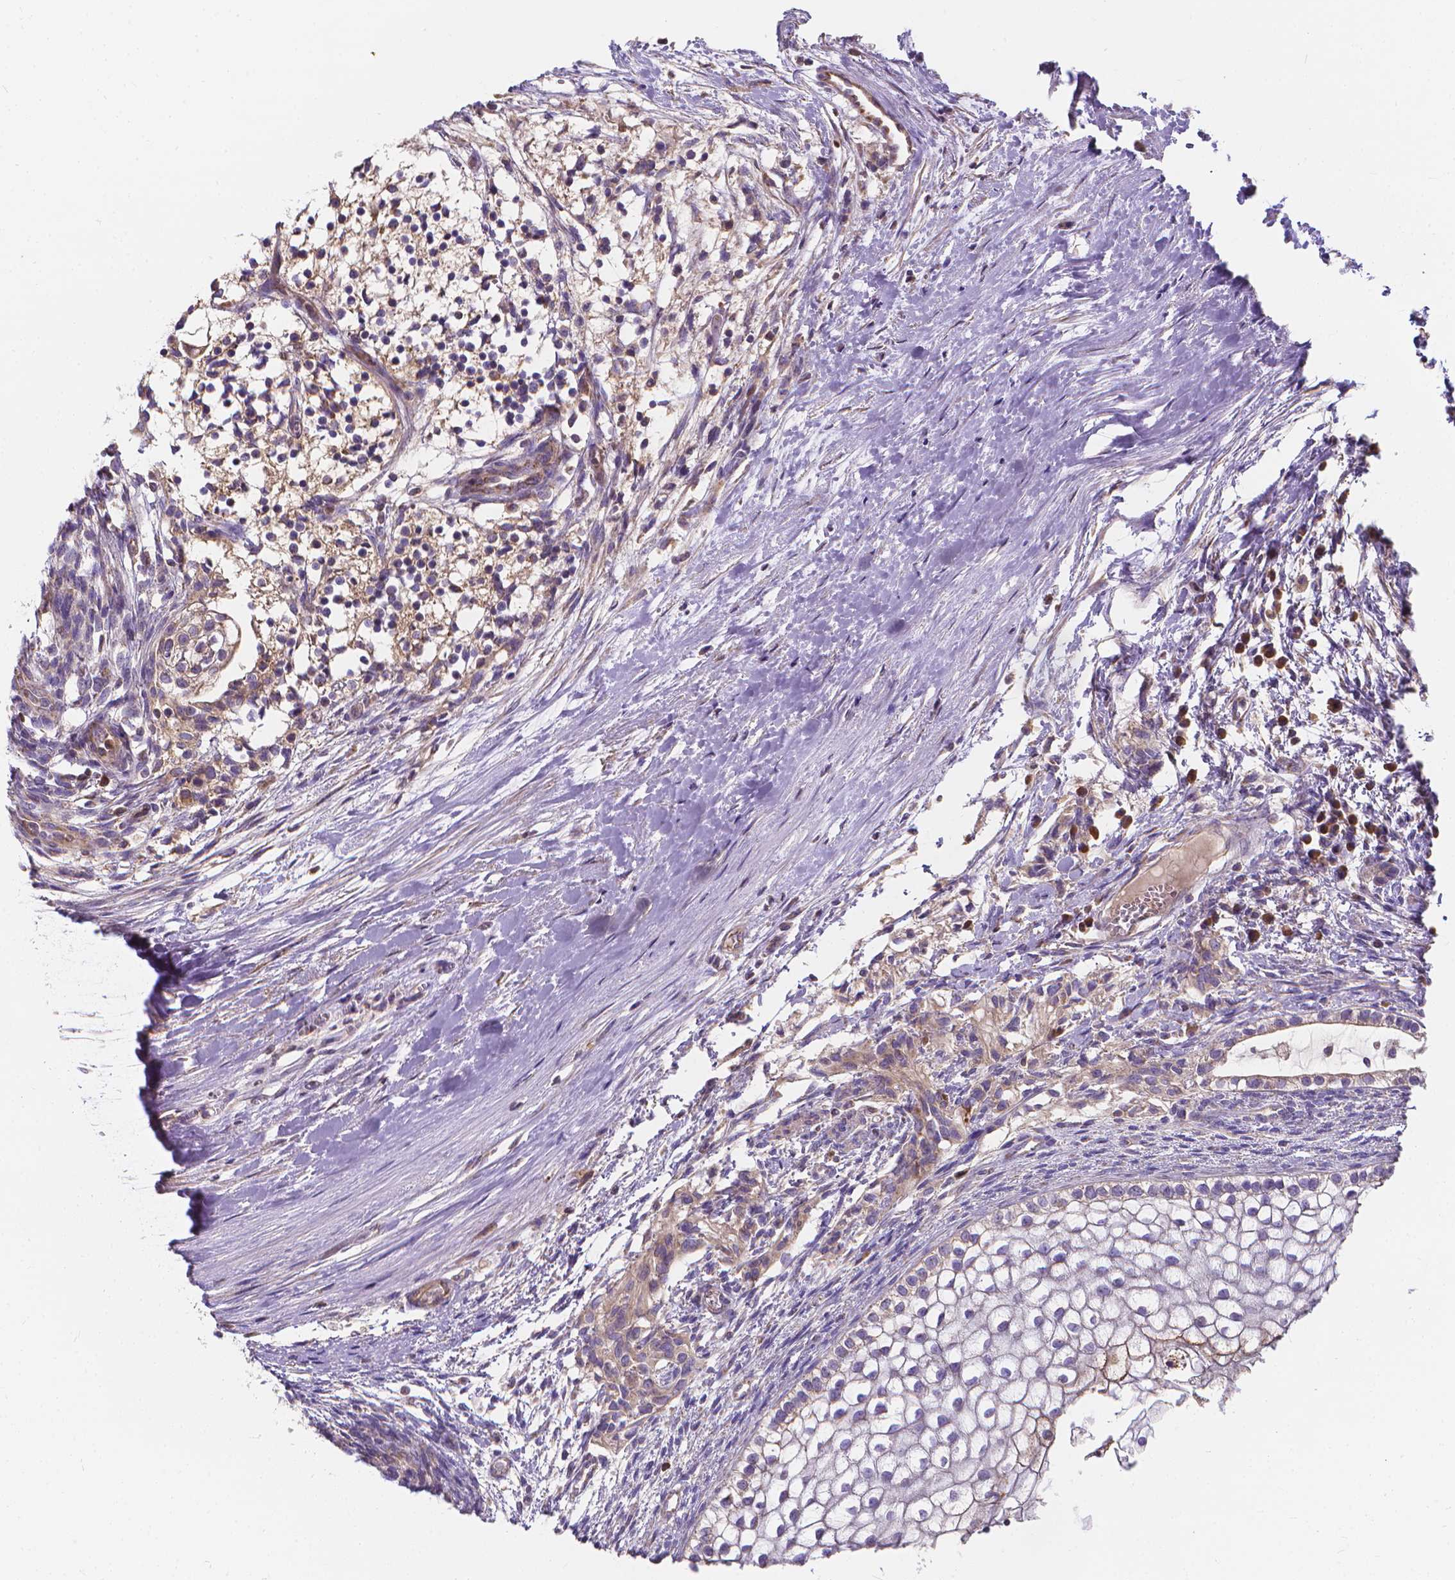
{"staining": {"intensity": "negative", "quantity": "none", "location": "none"}, "tissue": "testis cancer", "cell_type": "Tumor cells", "image_type": "cancer", "snomed": [{"axis": "morphology", "description": "Carcinoma, Embryonal, NOS"}, {"axis": "topography", "description": "Testis"}], "caption": "Immunohistochemistry histopathology image of neoplastic tissue: testis cancer stained with DAB (3,3'-diaminobenzidine) displays no significant protein staining in tumor cells. (Brightfield microscopy of DAB immunohistochemistry at high magnification).", "gene": "SNCAIP", "patient": {"sex": "male", "age": 37}}